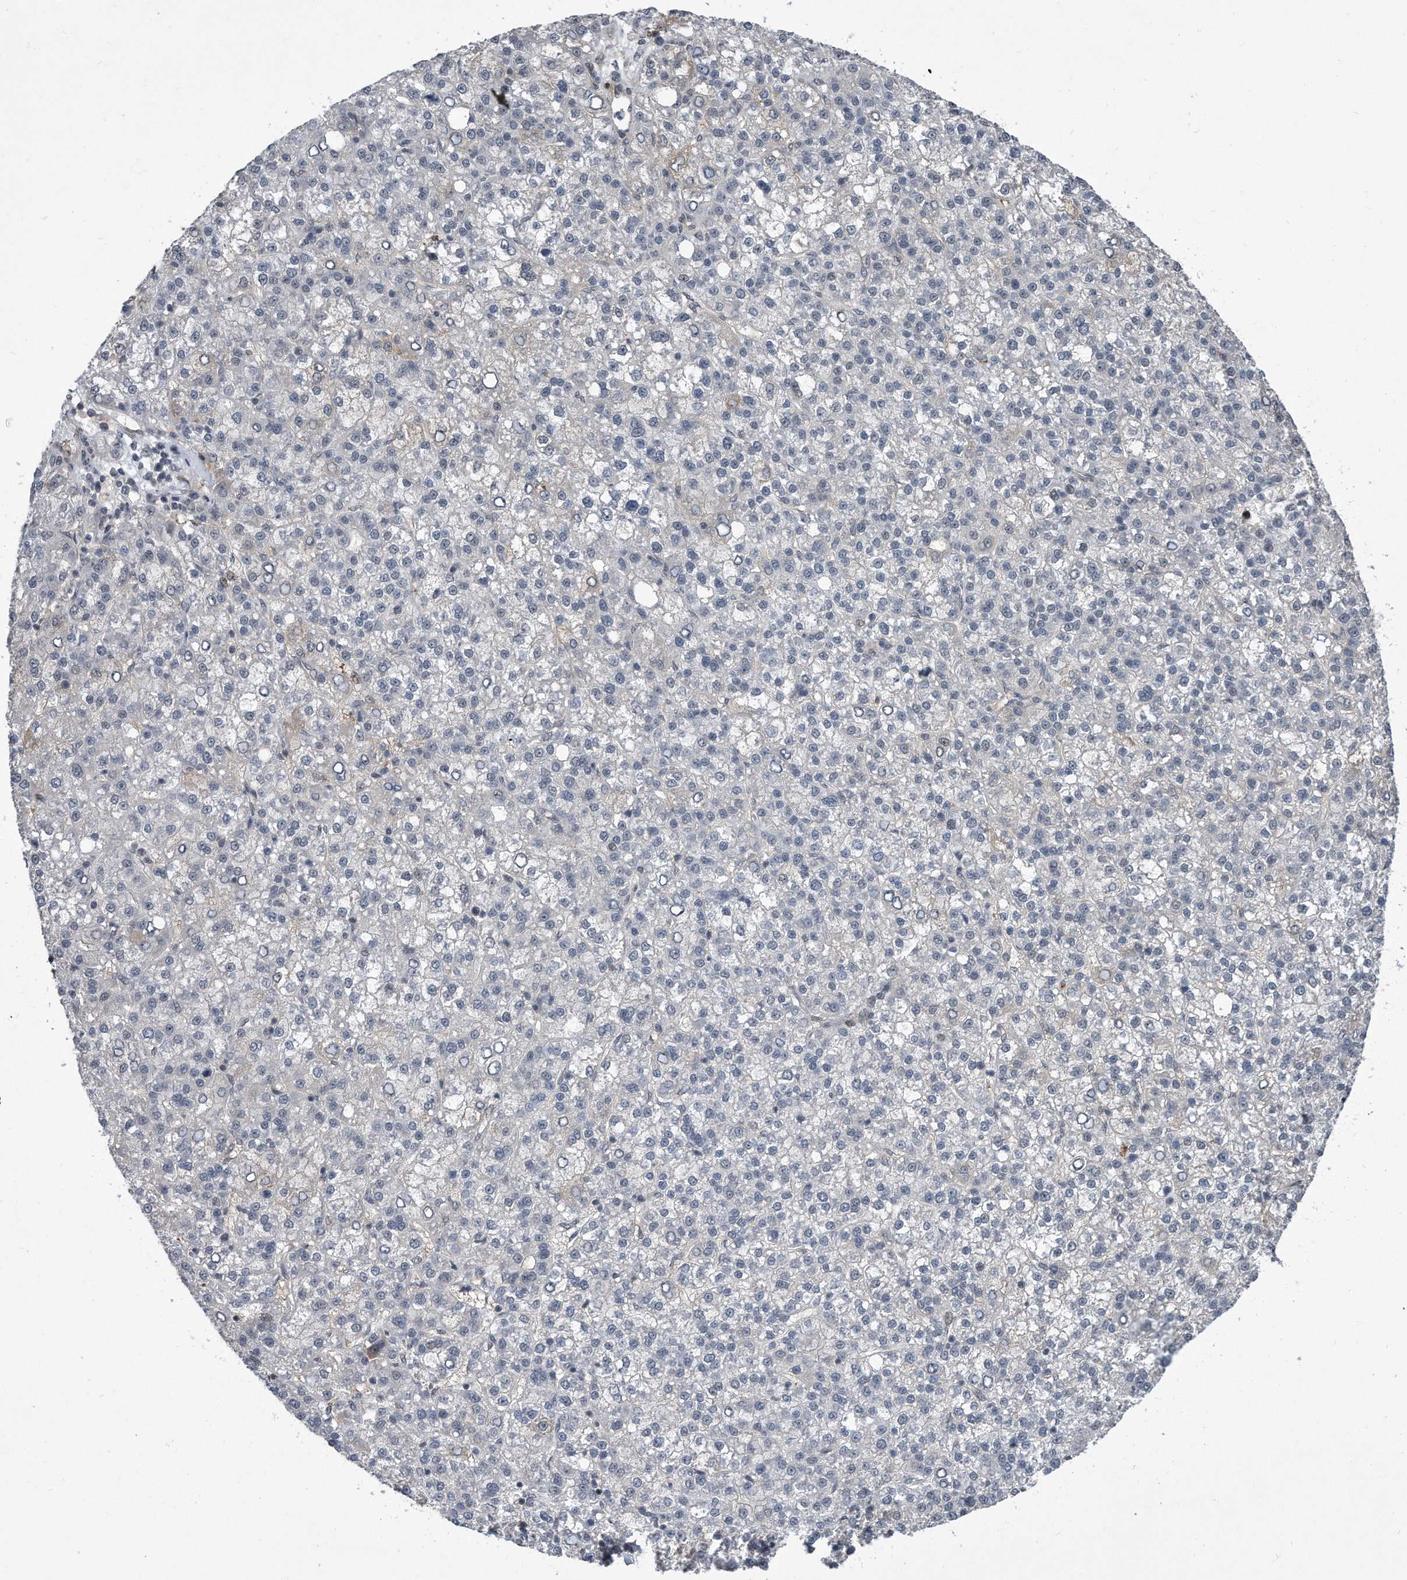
{"staining": {"intensity": "negative", "quantity": "none", "location": "none"}, "tissue": "liver cancer", "cell_type": "Tumor cells", "image_type": "cancer", "snomed": [{"axis": "morphology", "description": "Carcinoma, Hepatocellular, NOS"}, {"axis": "topography", "description": "Liver"}], "caption": "Liver hepatocellular carcinoma was stained to show a protein in brown. There is no significant expression in tumor cells.", "gene": "PGBD2", "patient": {"sex": "female", "age": 58}}